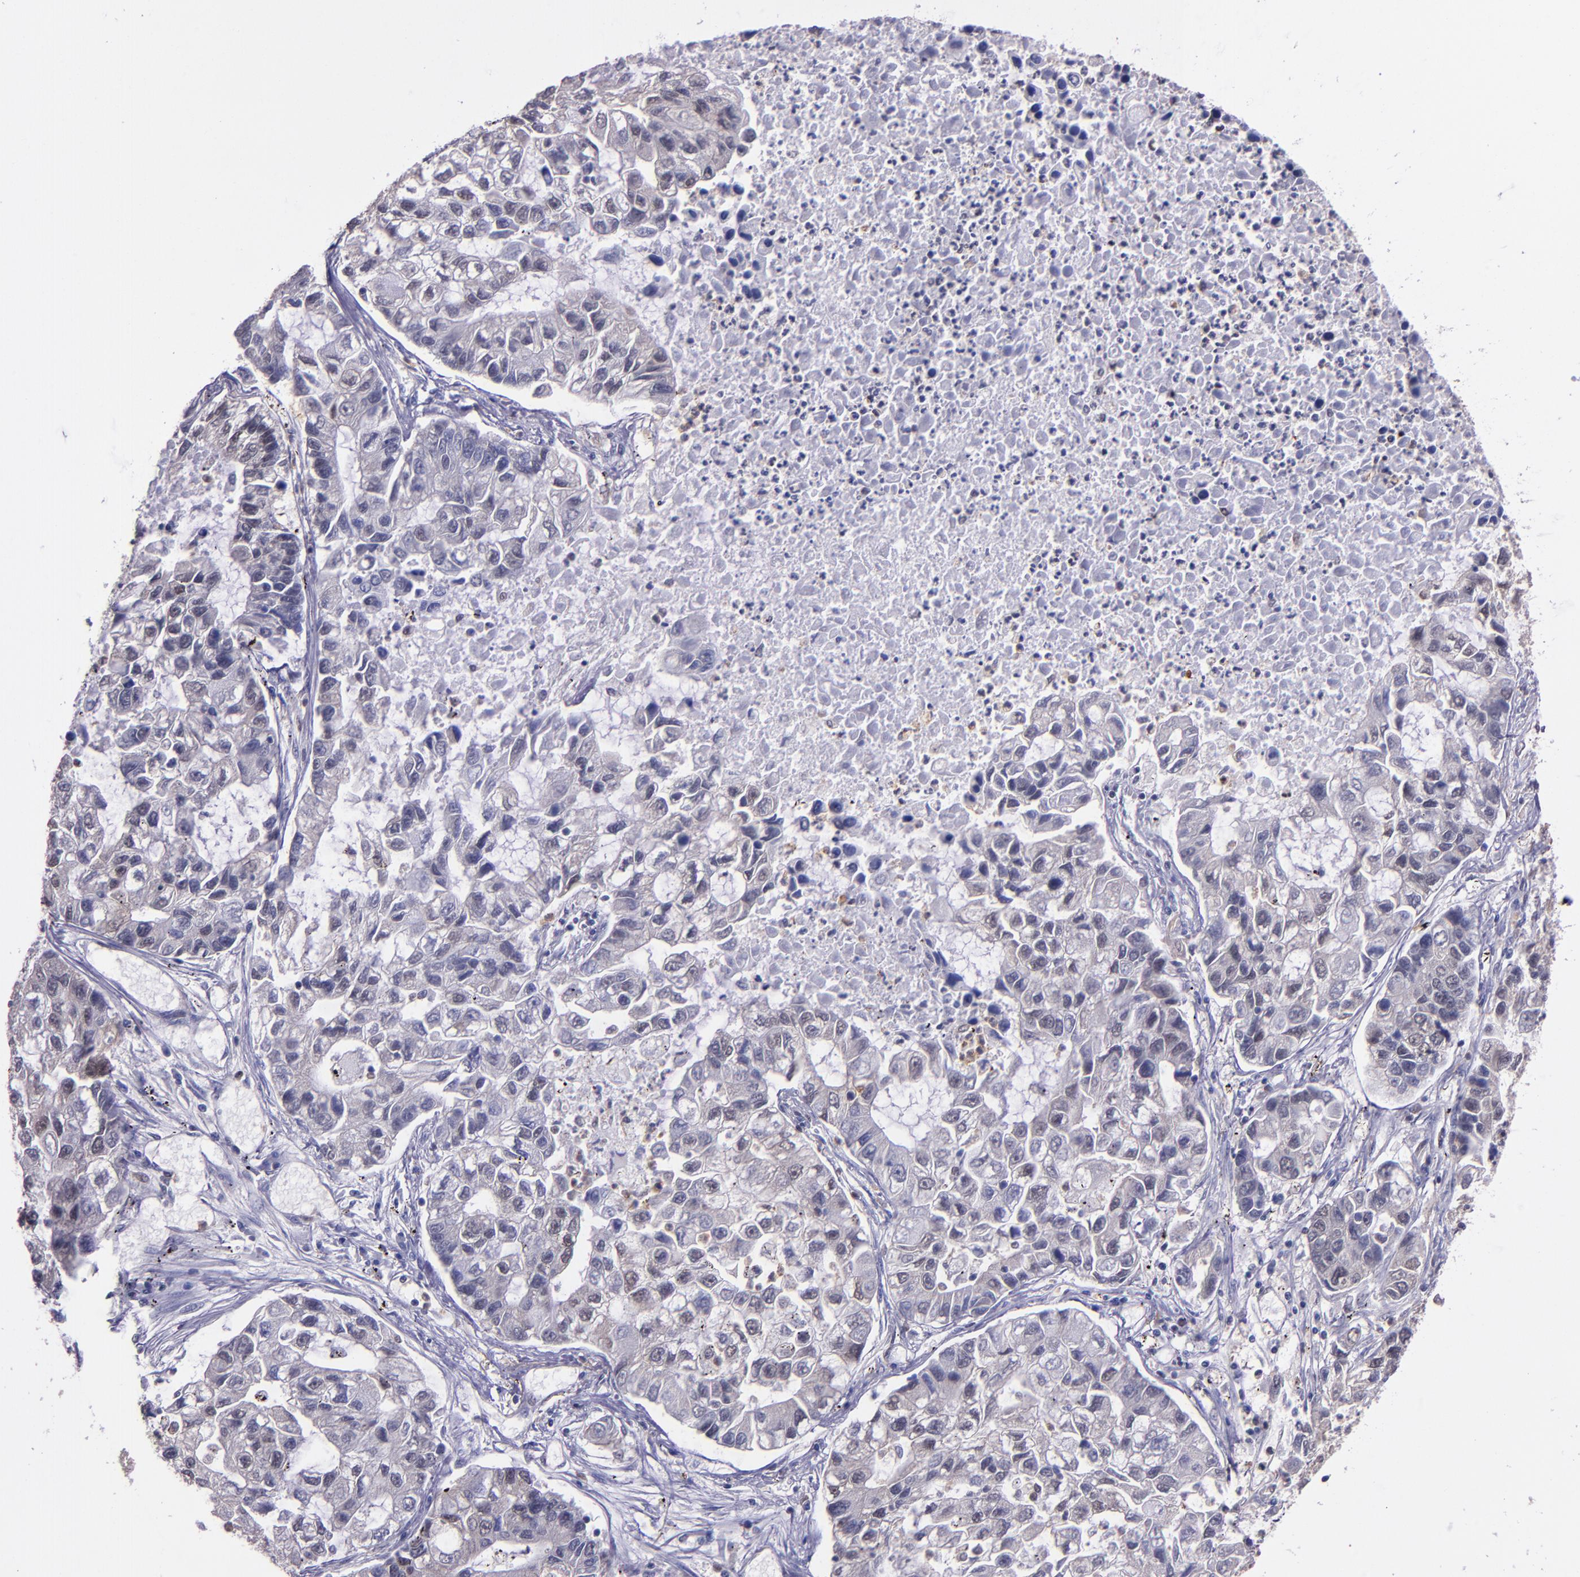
{"staining": {"intensity": "negative", "quantity": "none", "location": "none"}, "tissue": "lung cancer", "cell_type": "Tumor cells", "image_type": "cancer", "snomed": [{"axis": "morphology", "description": "Adenocarcinoma, NOS"}, {"axis": "topography", "description": "Lung"}], "caption": "Human adenocarcinoma (lung) stained for a protein using immunohistochemistry (IHC) shows no expression in tumor cells.", "gene": "STAT6", "patient": {"sex": "female", "age": 51}}